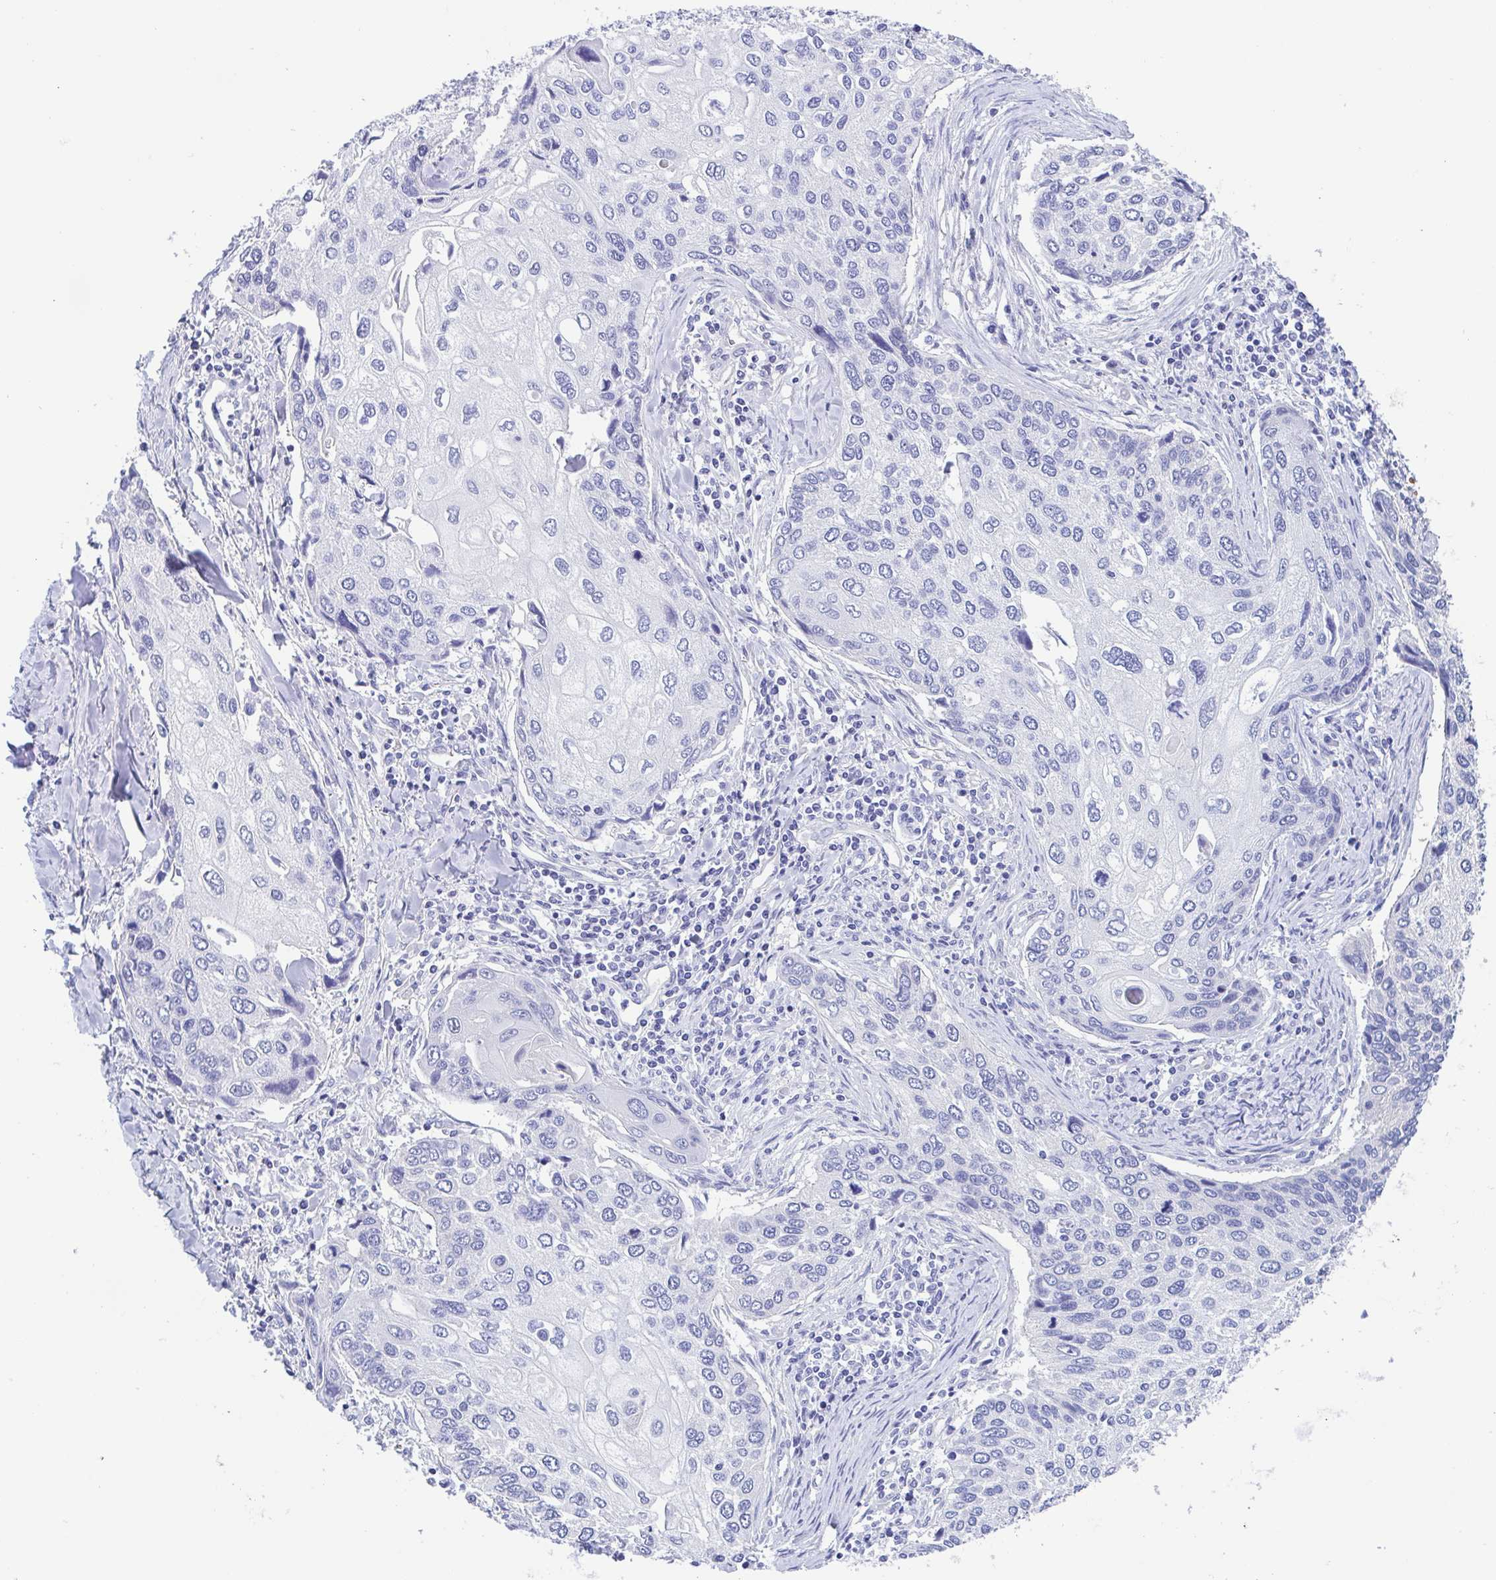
{"staining": {"intensity": "negative", "quantity": "none", "location": "none"}, "tissue": "lung cancer", "cell_type": "Tumor cells", "image_type": "cancer", "snomed": [{"axis": "morphology", "description": "Squamous cell carcinoma, NOS"}, {"axis": "morphology", "description": "Squamous cell carcinoma, metastatic, NOS"}, {"axis": "topography", "description": "Lung"}], "caption": "Tumor cells are negative for brown protein staining in lung cancer. (Stains: DAB immunohistochemistry (IHC) with hematoxylin counter stain, Microscopy: brightfield microscopy at high magnification).", "gene": "MUCL3", "patient": {"sex": "male", "age": 63}}